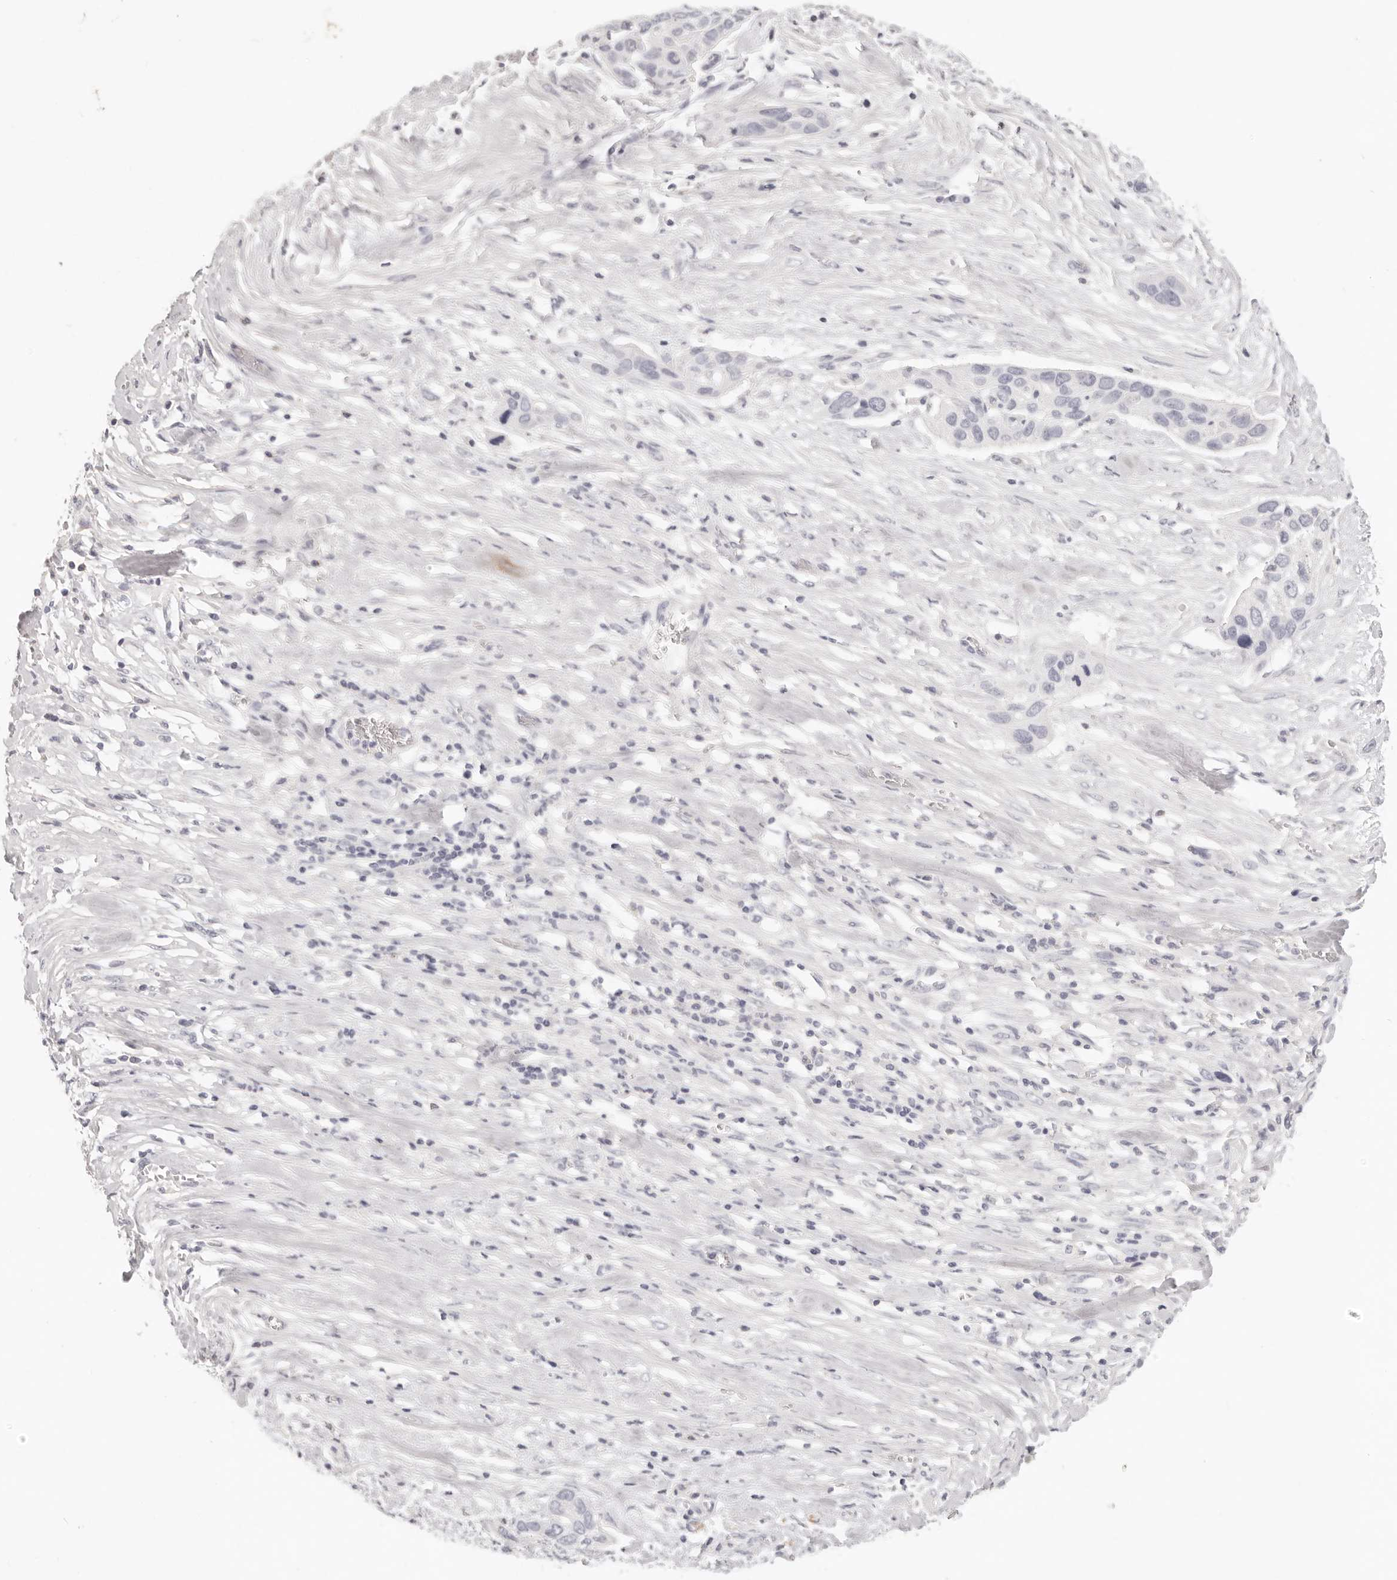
{"staining": {"intensity": "negative", "quantity": "none", "location": "none"}, "tissue": "pancreatic cancer", "cell_type": "Tumor cells", "image_type": "cancer", "snomed": [{"axis": "morphology", "description": "Adenocarcinoma, NOS"}, {"axis": "topography", "description": "Pancreas"}], "caption": "Pancreatic cancer (adenocarcinoma) stained for a protein using immunohistochemistry (IHC) reveals no expression tumor cells.", "gene": "FABP1", "patient": {"sex": "female", "age": 60}}